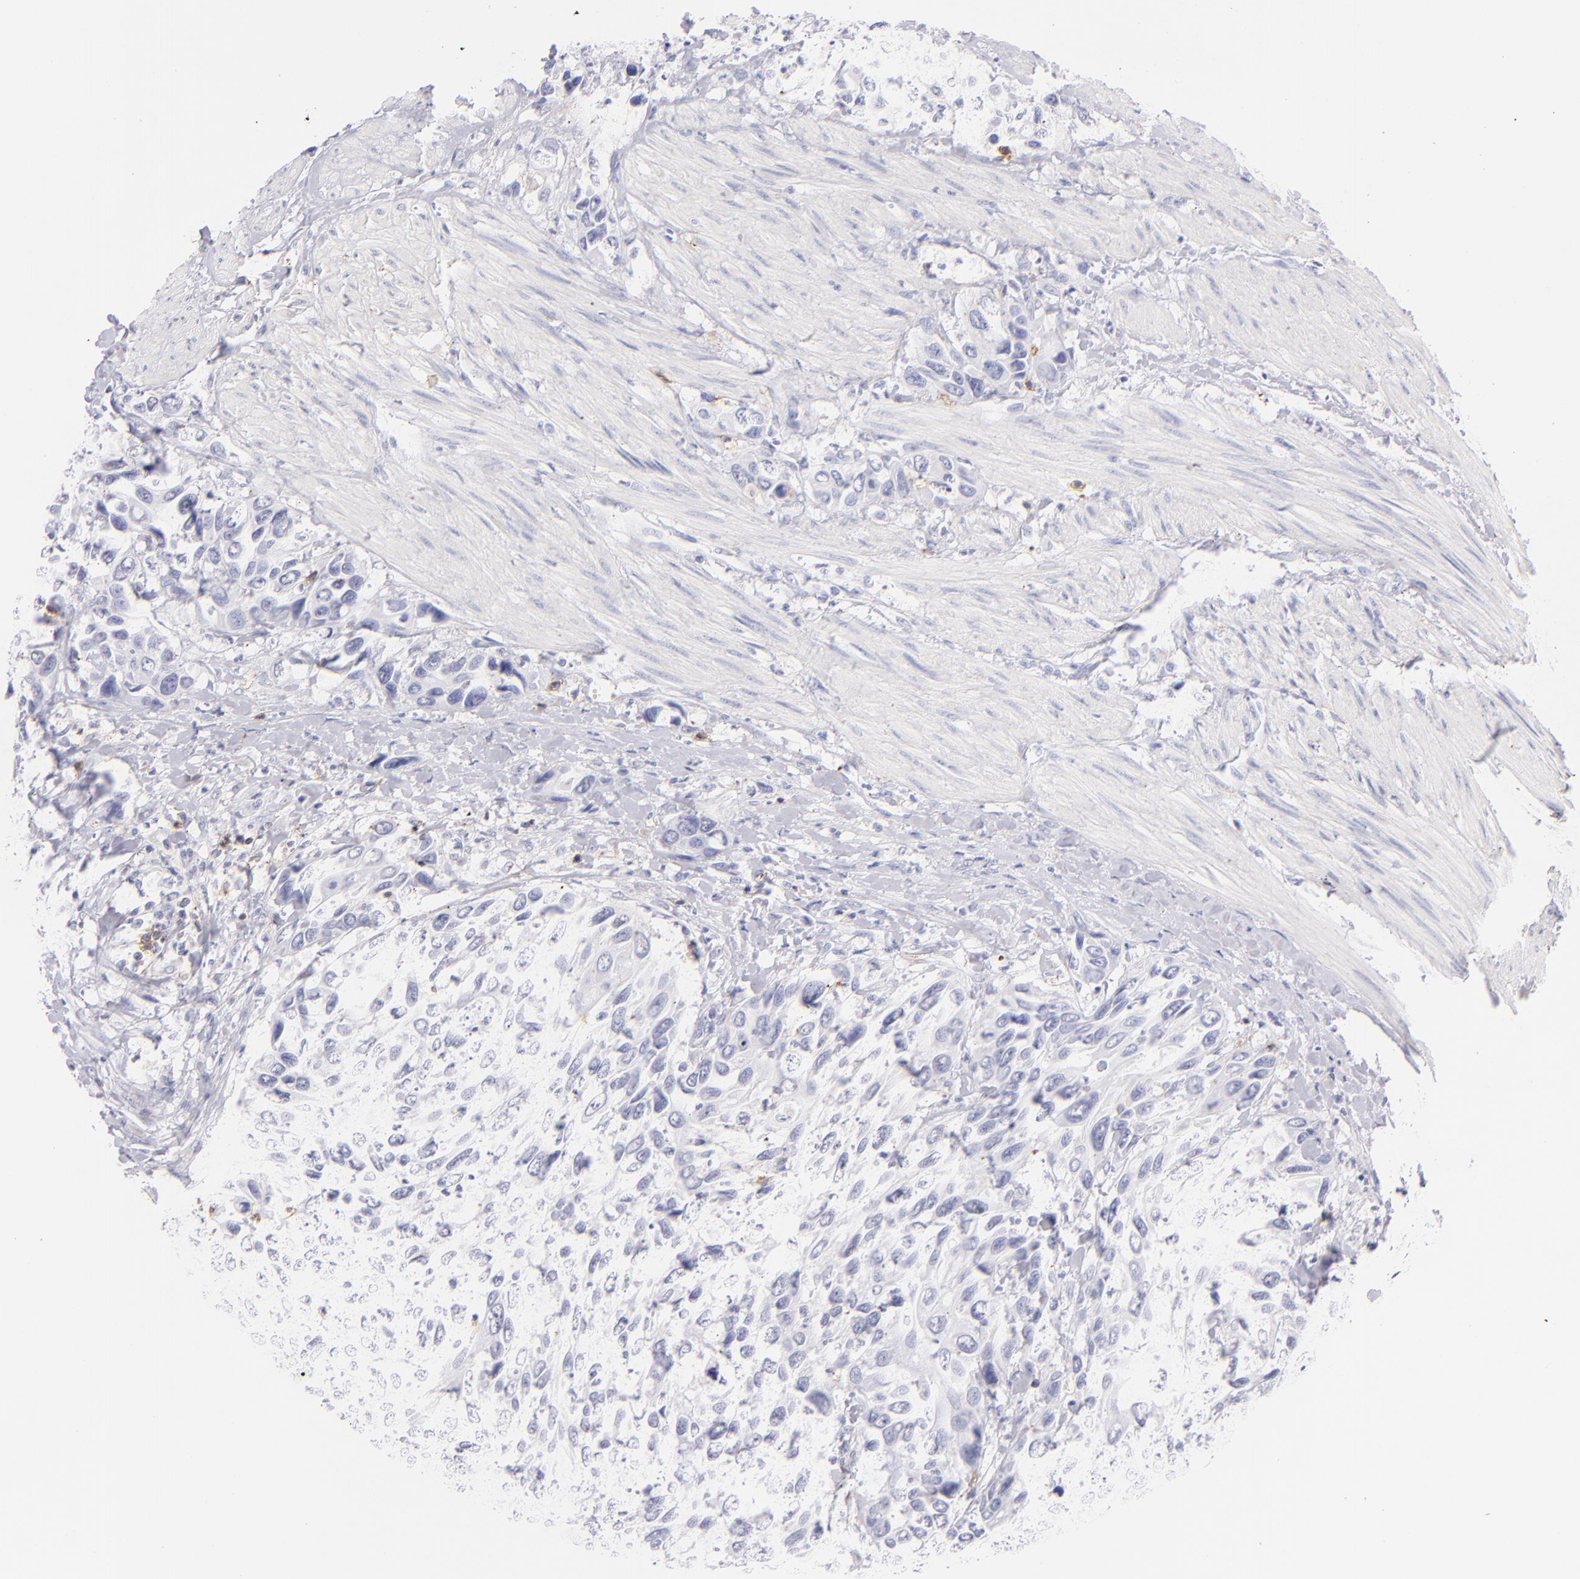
{"staining": {"intensity": "negative", "quantity": "none", "location": "none"}, "tissue": "urothelial cancer", "cell_type": "Tumor cells", "image_type": "cancer", "snomed": [{"axis": "morphology", "description": "Urothelial carcinoma, High grade"}, {"axis": "topography", "description": "Urinary bladder"}], "caption": "High power microscopy image of an immunohistochemistry histopathology image of urothelial cancer, revealing no significant positivity in tumor cells. The staining was performed using DAB to visualize the protein expression in brown, while the nuclei were stained in blue with hematoxylin (Magnification: 20x).", "gene": "CD69", "patient": {"sex": "male", "age": 66}}